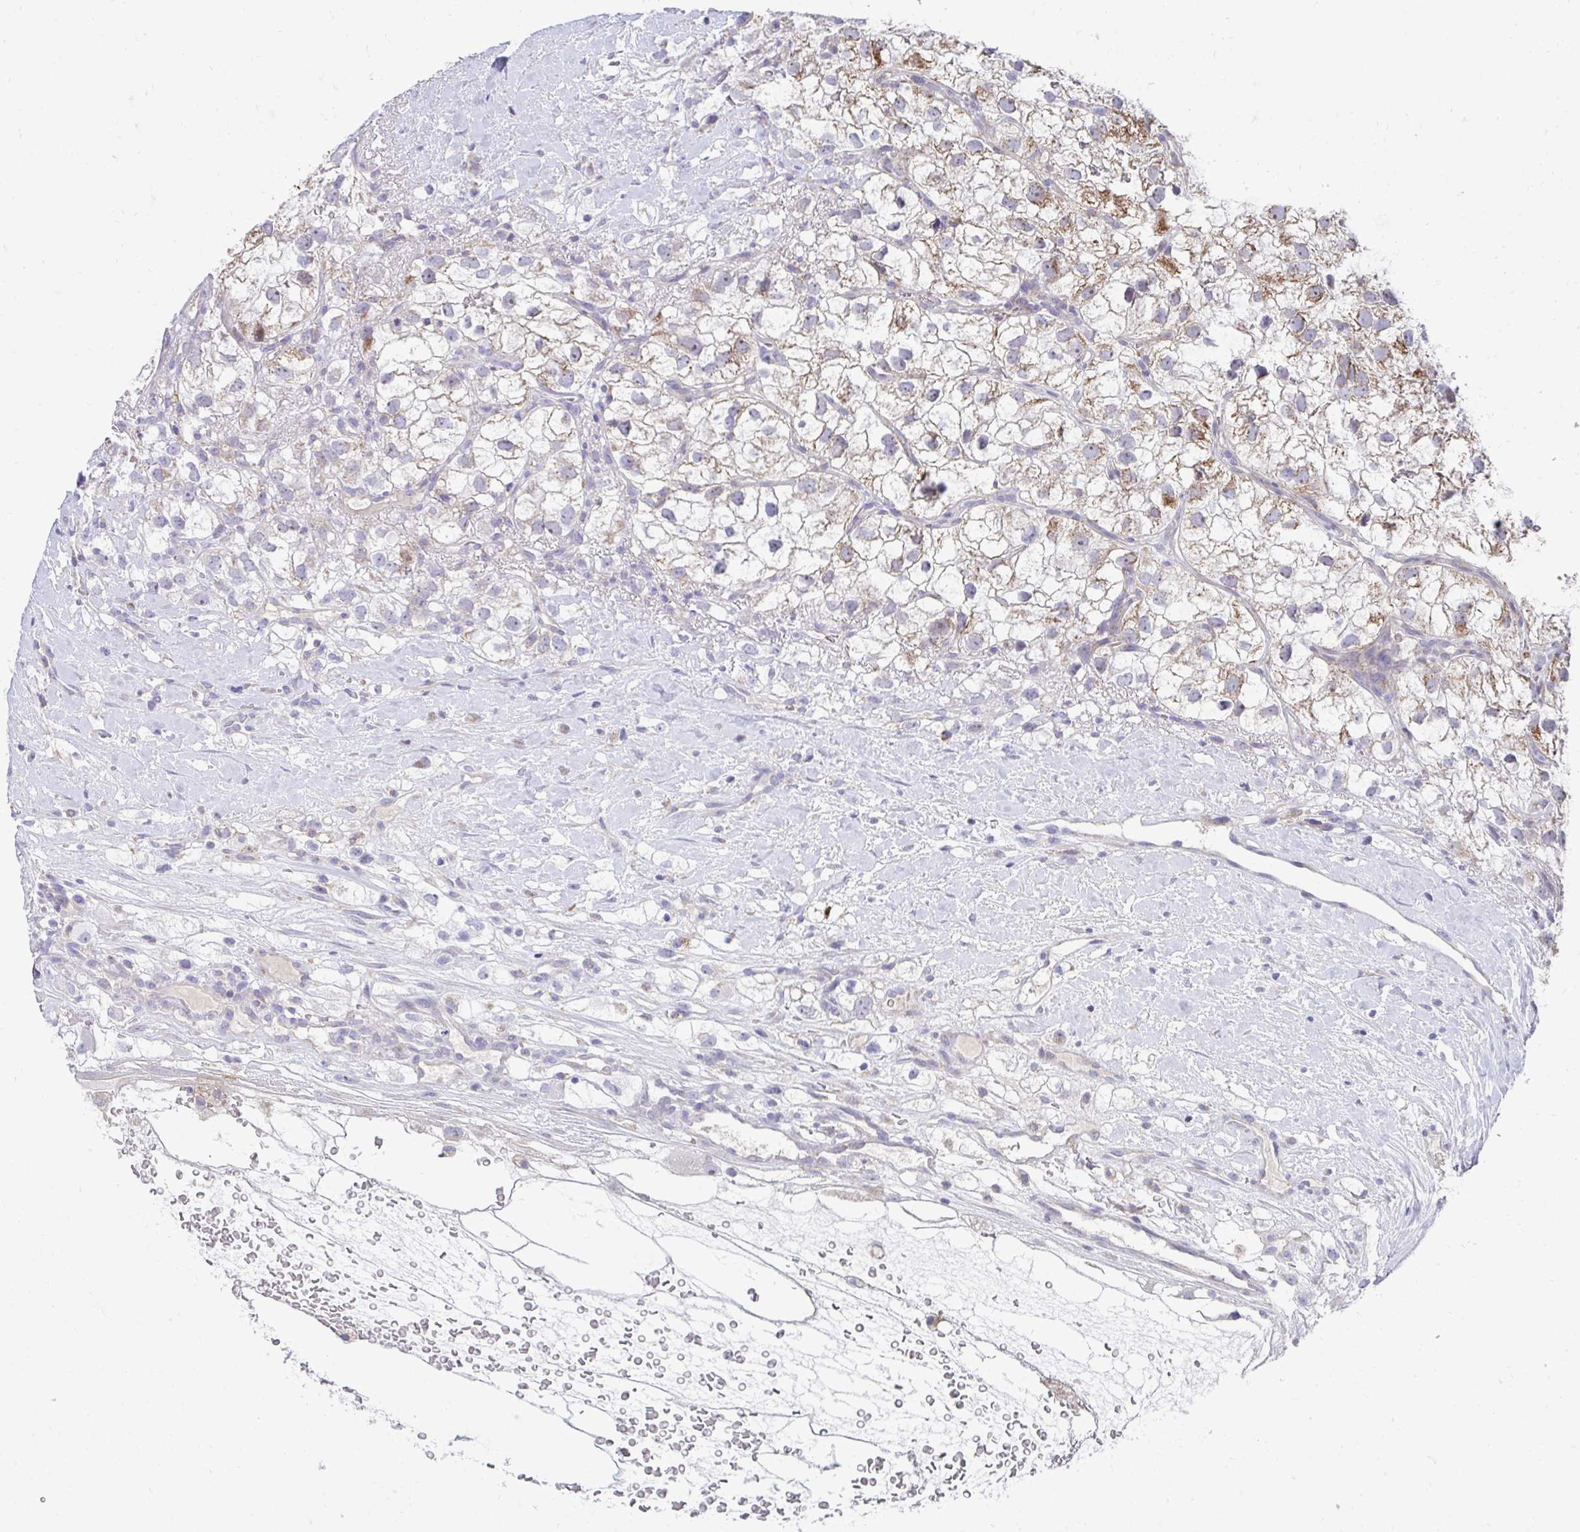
{"staining": {"intensity": "moderate", "quantity": "25%-75%", "location": "cytoplasmic/membranous"}, "tissue": "renal cancer", "cell_type": "Tumor cells", "image_type": "cancer", "snomed": [{"axis": "morphology", "description": "Adenocarcinoma, NOS"}, {"axis": "topography", "description": "Kidney"}], "caption": "Moderate cytoplasmic/membranous expression is present in approximately 25%-75% of tumor cells in renal cancer. (Stains: DAB (3,3'-diaminobenzidine) in brown, nuclei in blue, Microscopy: brightfield microscopy at high magnification).", "gene": "PRRG3", "patient": {"sex": "male", "age": 59}}